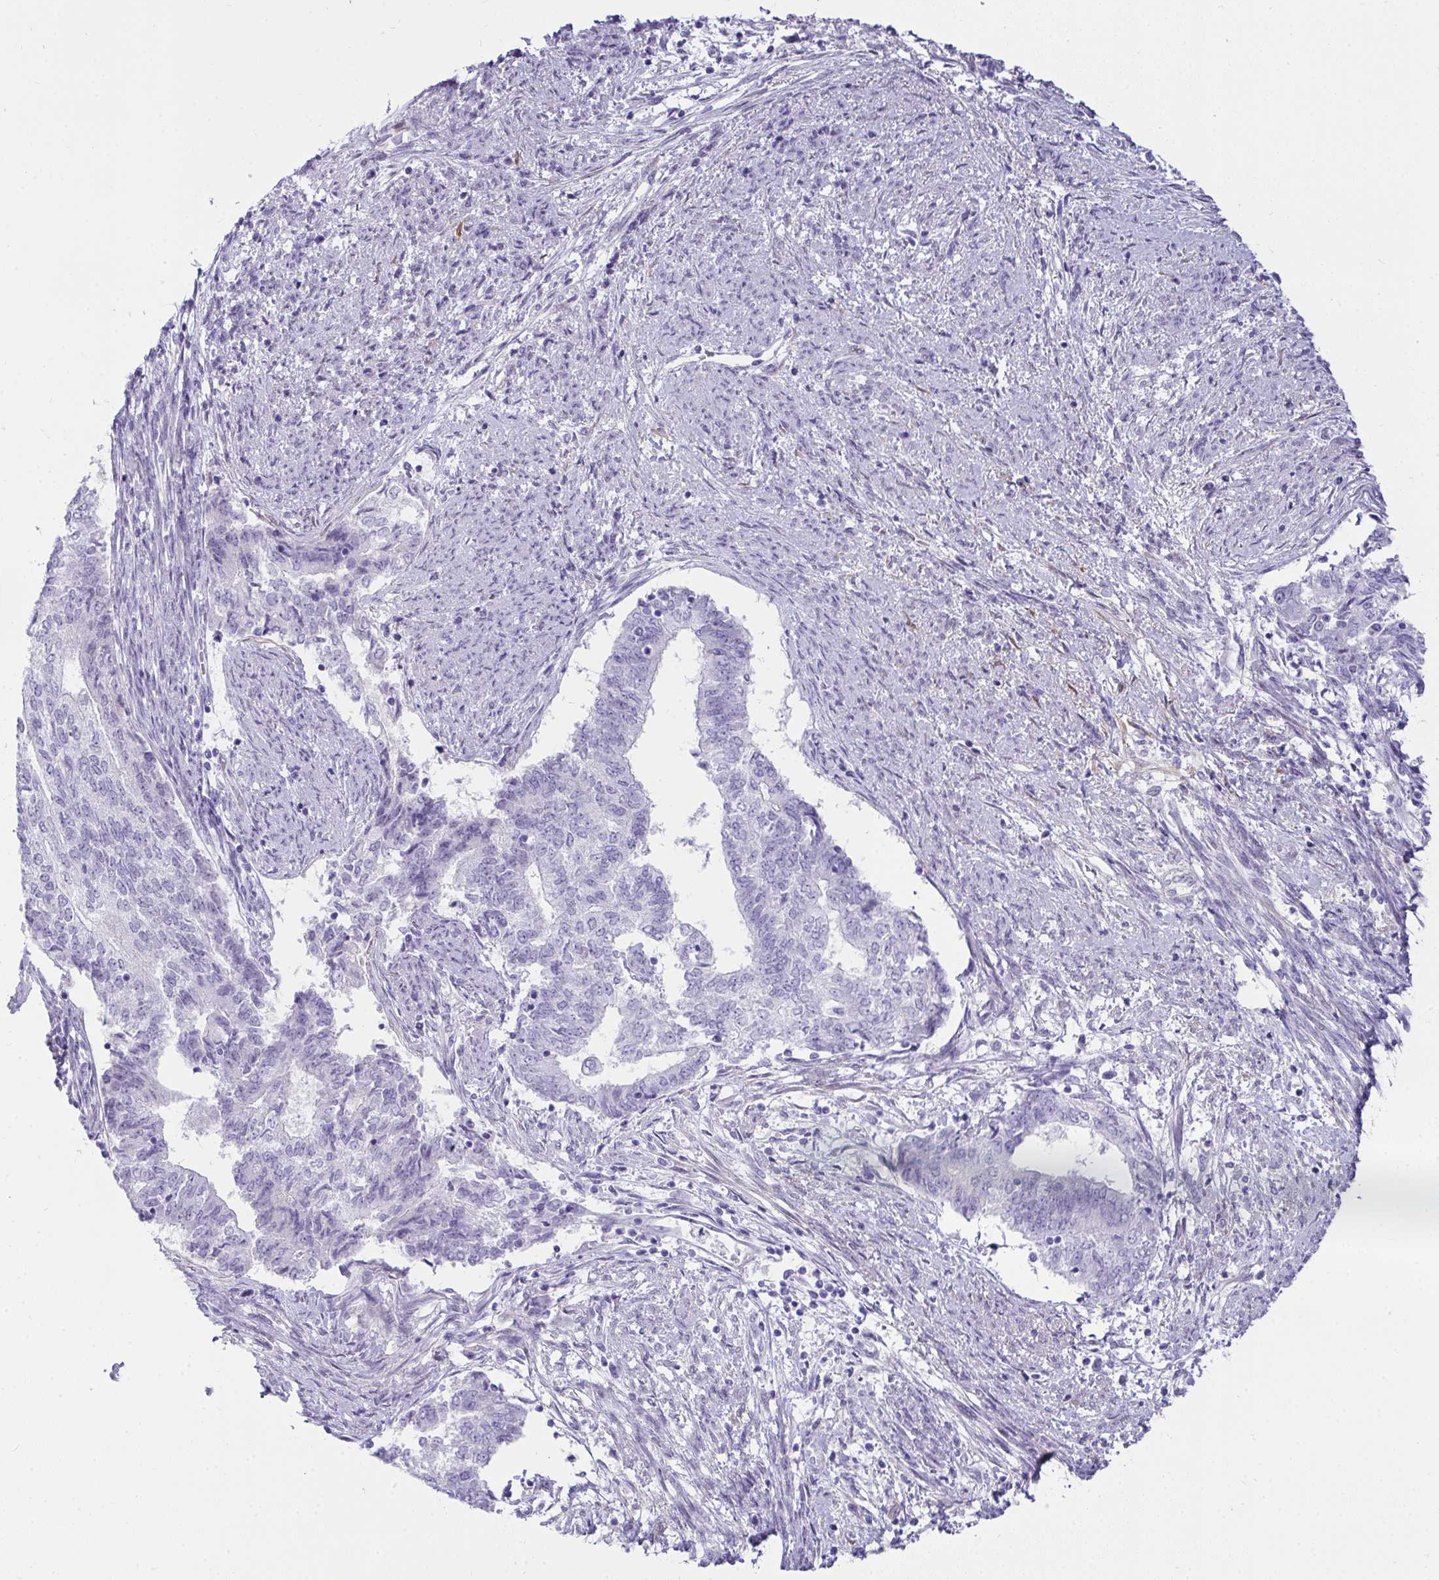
{"staining": {"intensity": "negative", "quantity": "none", "location": "none"}, "tissue": "endometrial cancer", "cell_type": "Tumor cells", "image_type": "cancer", "snomed": [{"axis": "morphology", "description": "Adenocarcinoma, NOS"}, {"axis": "topography", "description": "Endometrium"}], "caption": "This is an immunohistochemistry (IHC) image of endometrial cancer. There is no positivity in tumor cells.", "gene": "HSPB6", "patient": {"sex": "female", "age": 65}}